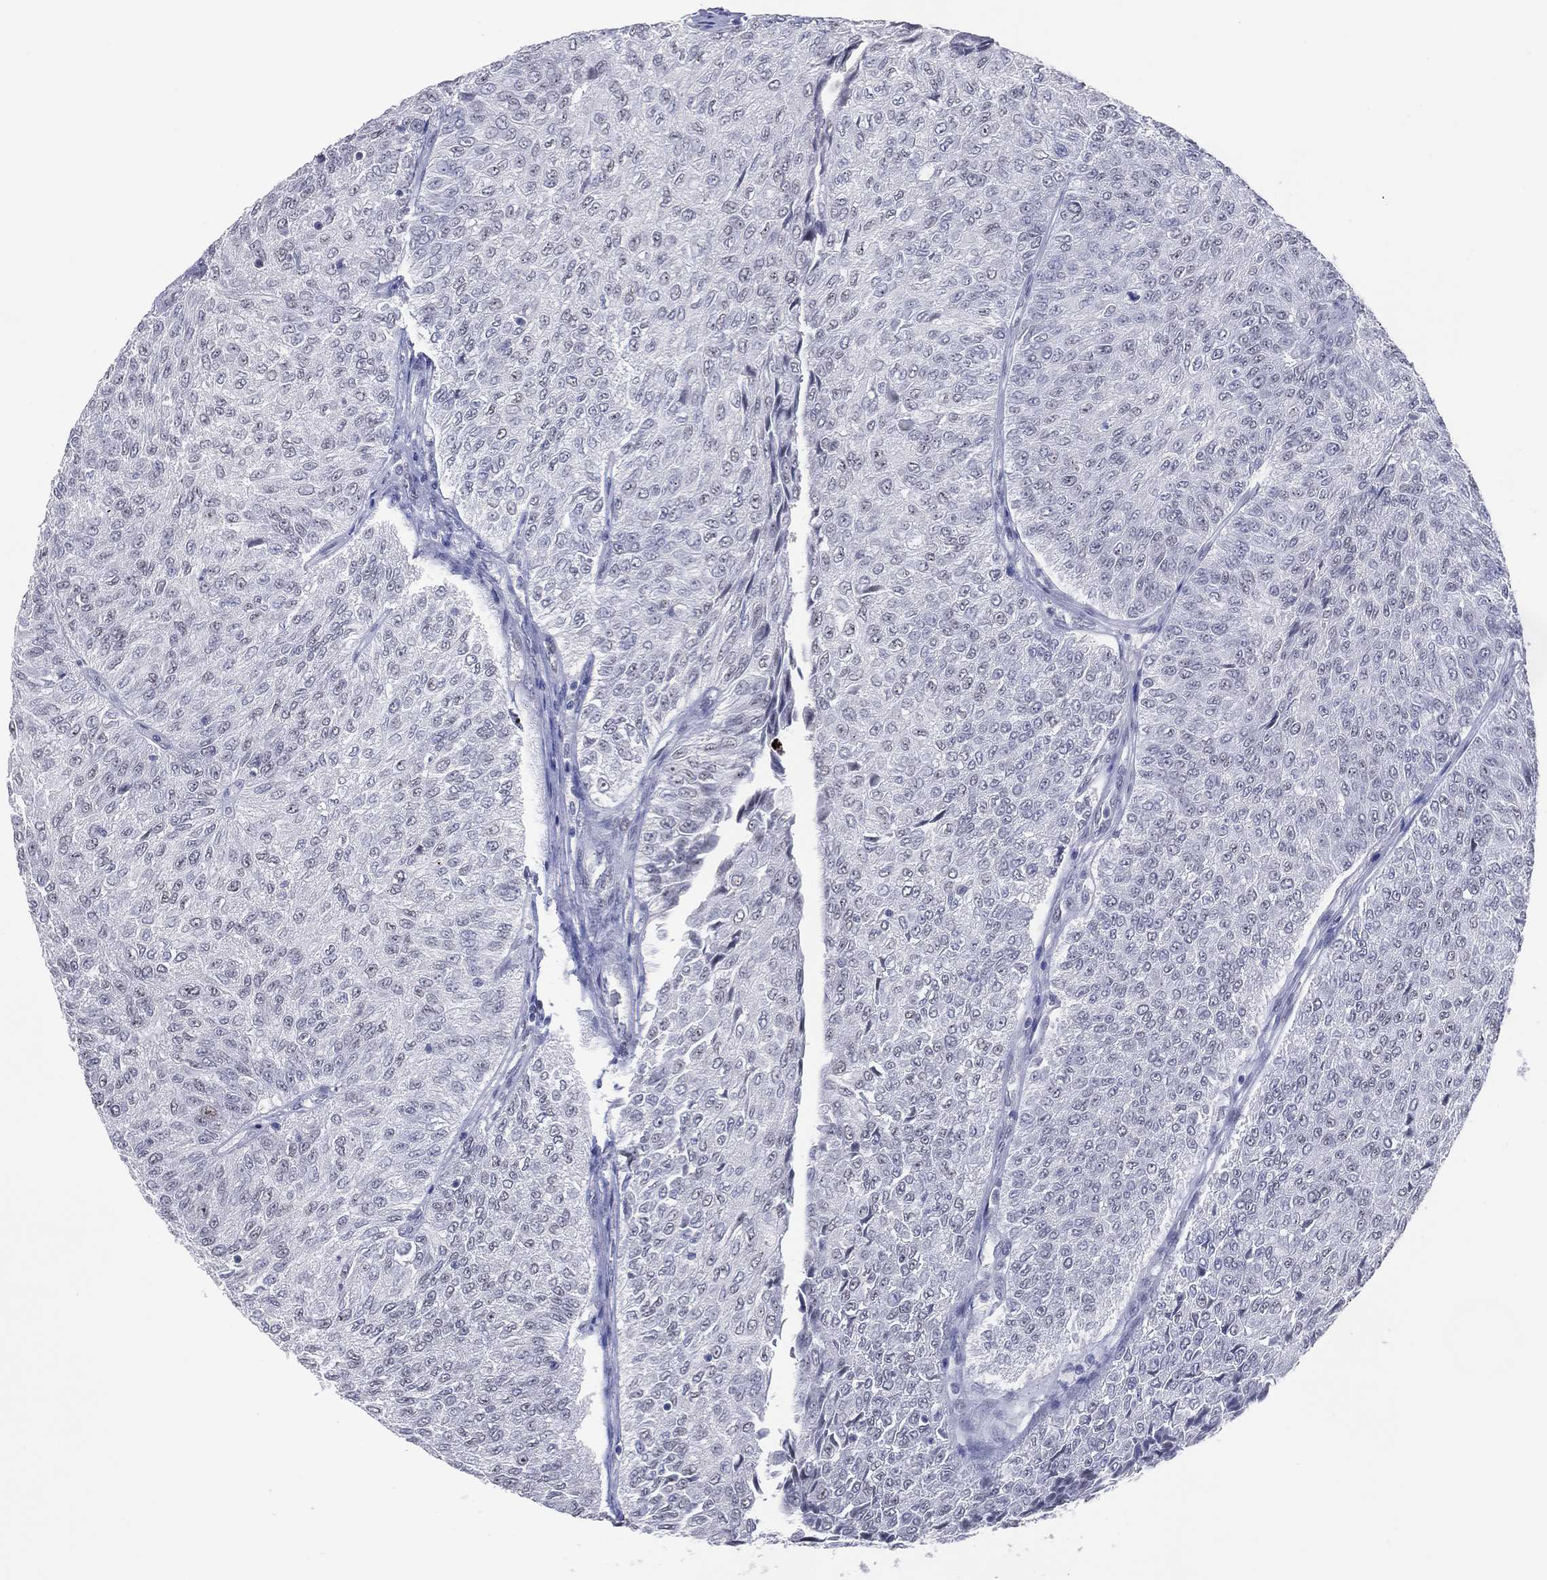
{"staining": {"intensity": "negative", "quantity": "none", "location": "none"}, "tissue": "urothelial cancer", "cell_type": "Tumor cells", "image_type": "cancer", "snomed": [{"axis": "morphology", "description": "Urothelial carcinoma, Low grade"}, {"axis": "topography", "description": "Urinary bladder"}], "caption": "IHC photomicrograph of urothelial cancer stained for a protein (brown), which shows no expression in tumor cells.", "gene": "CFAP58", "patient": {"sex": "male", "age": 78}}